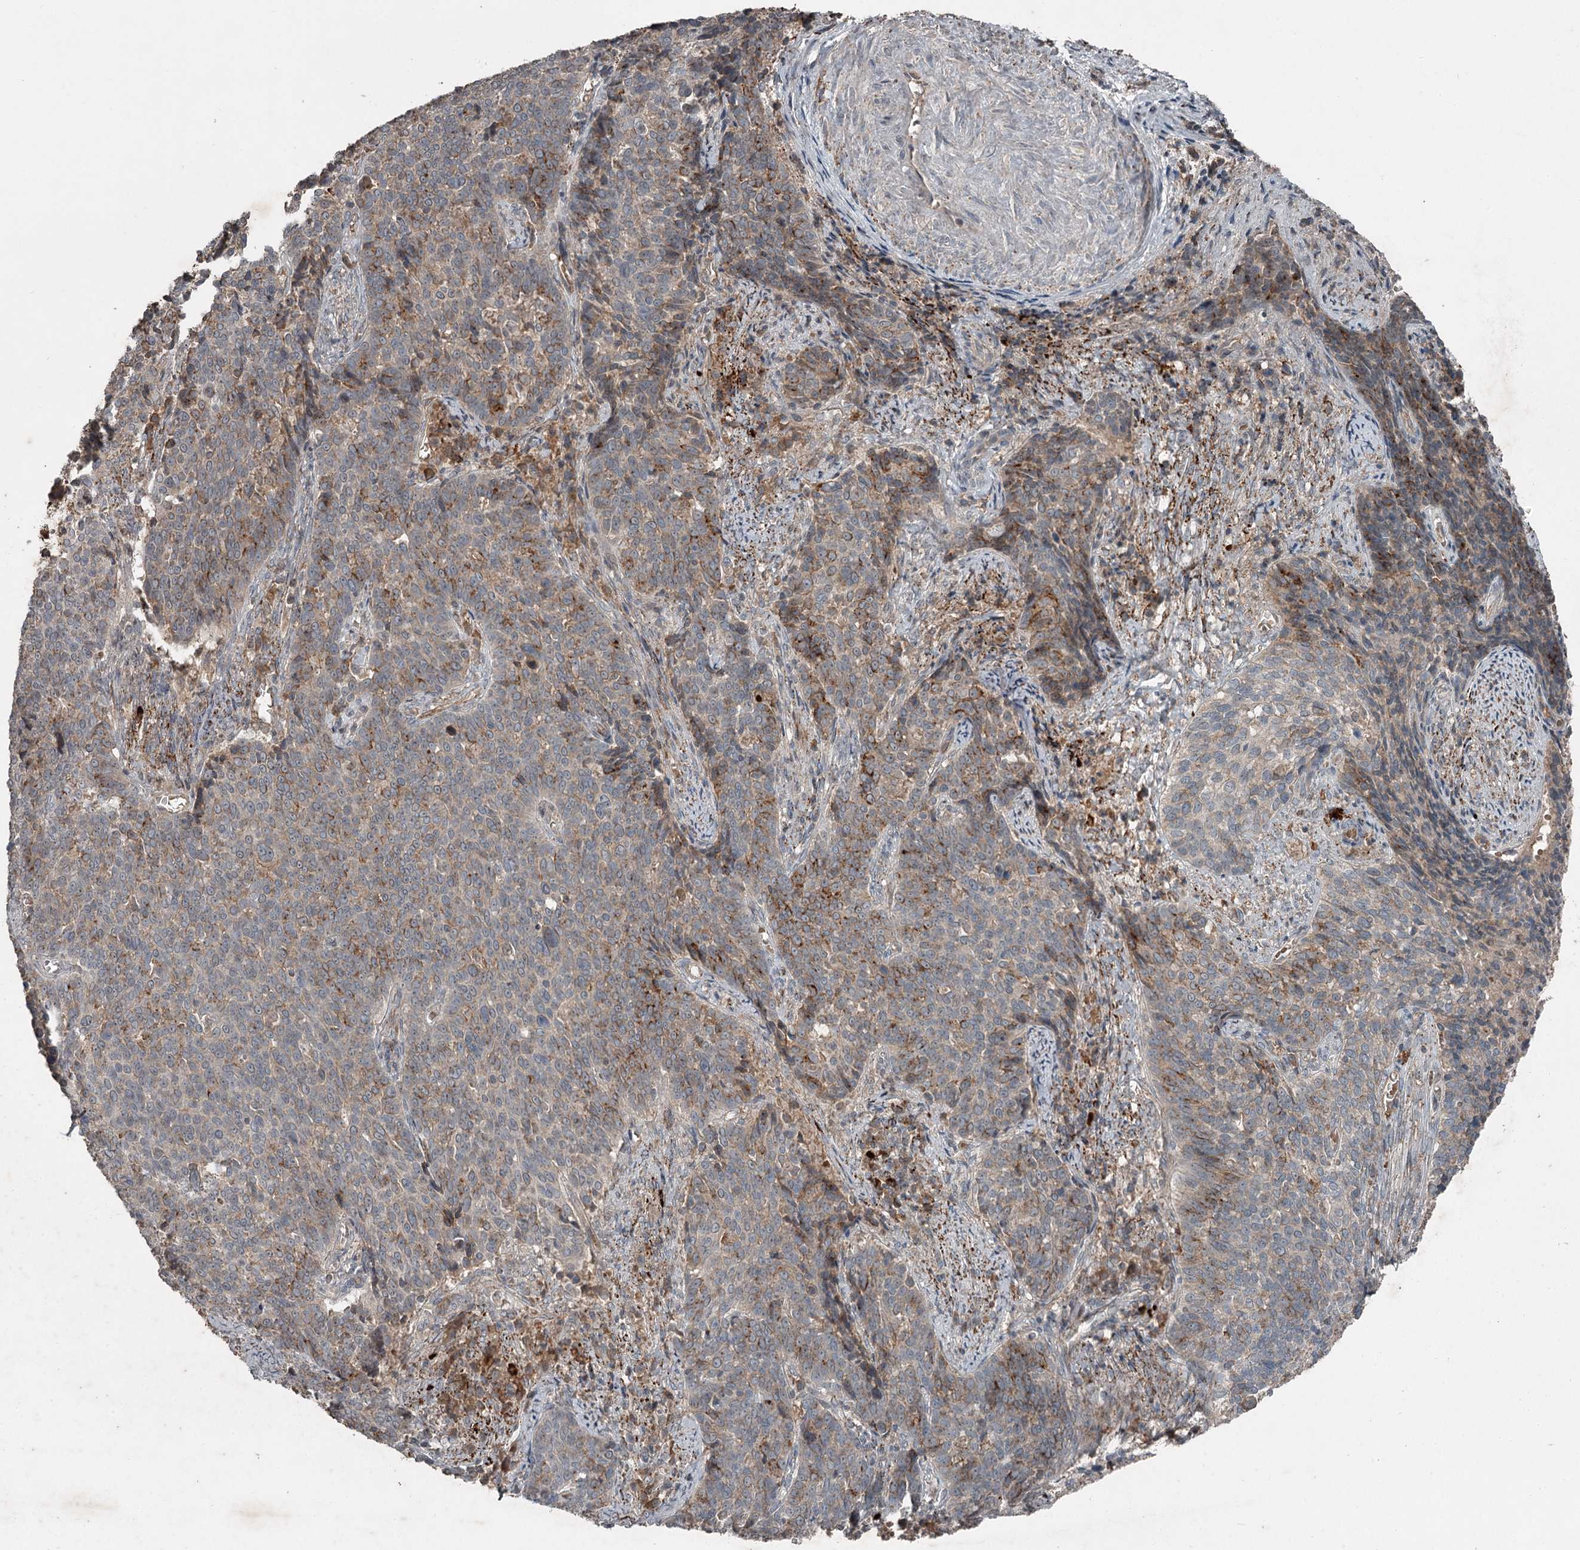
{"staining": {"intensity": "moderate", "quantity": "<25%", "location": "cytoplasmic/membranous"}, "tissue": "cervical cancer", "cell_type": "Tumor cells", "image_type": "cancer", "snomed": [{"axis": "morphology", "description": "Squamous cell carcinoma, NOS"}, {"axis": "topography", "description": "Cervix"}], "caption": "DAB (3,3'-diaminobenzidine) immunohistochemical staining of human squamous cell carcinoma (cervical) shows moderate cytoplasmic/membranous protein expression in approximately <25% of tumor cells.", "gene": "SLC39A8", "patient": {"sex": "female", "age": 39}}